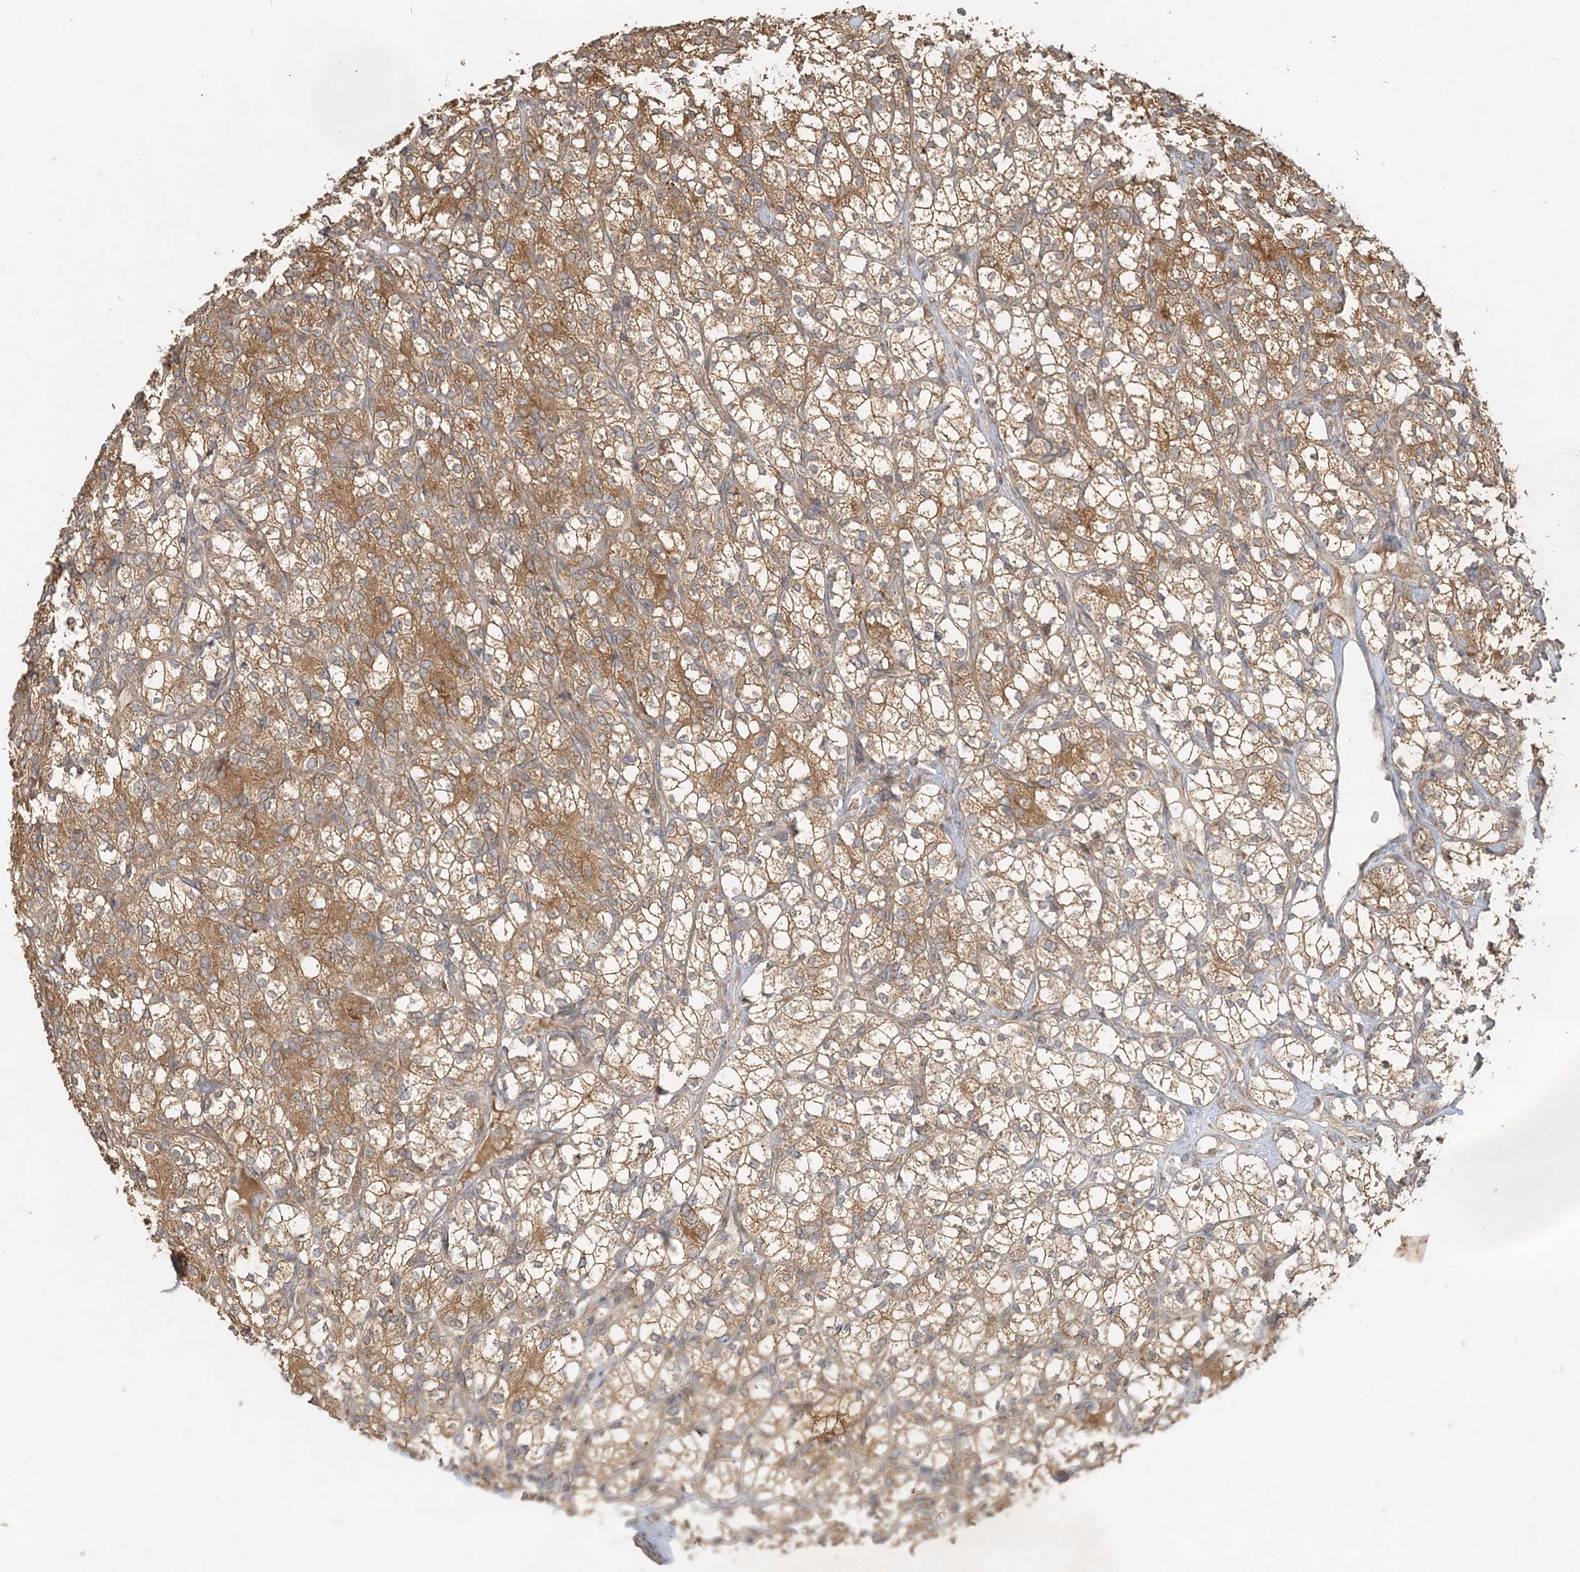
{"staining": {"intensity": "moderate", "quantity": ">75%", "location": "cytoplasmic/membranous"}, "tissue": "renal cancer", "cell_type": "Tumor cells", "image_type": "cancer", "snomed": [{"axis": "morphology", "description": "Adenocarcinoma, NOS"}, {"axis": "topography", "description": "Kidney"}], "caption": "About >75% of tumor cells in human renal cancer (adenocarcinoma) exhibit moderate cytoplasmic/membranous protein expression as visualized by brown immunohistochemical staining.", "gene": "RAB14", "patient": {"sex": "male", "age": 77}}